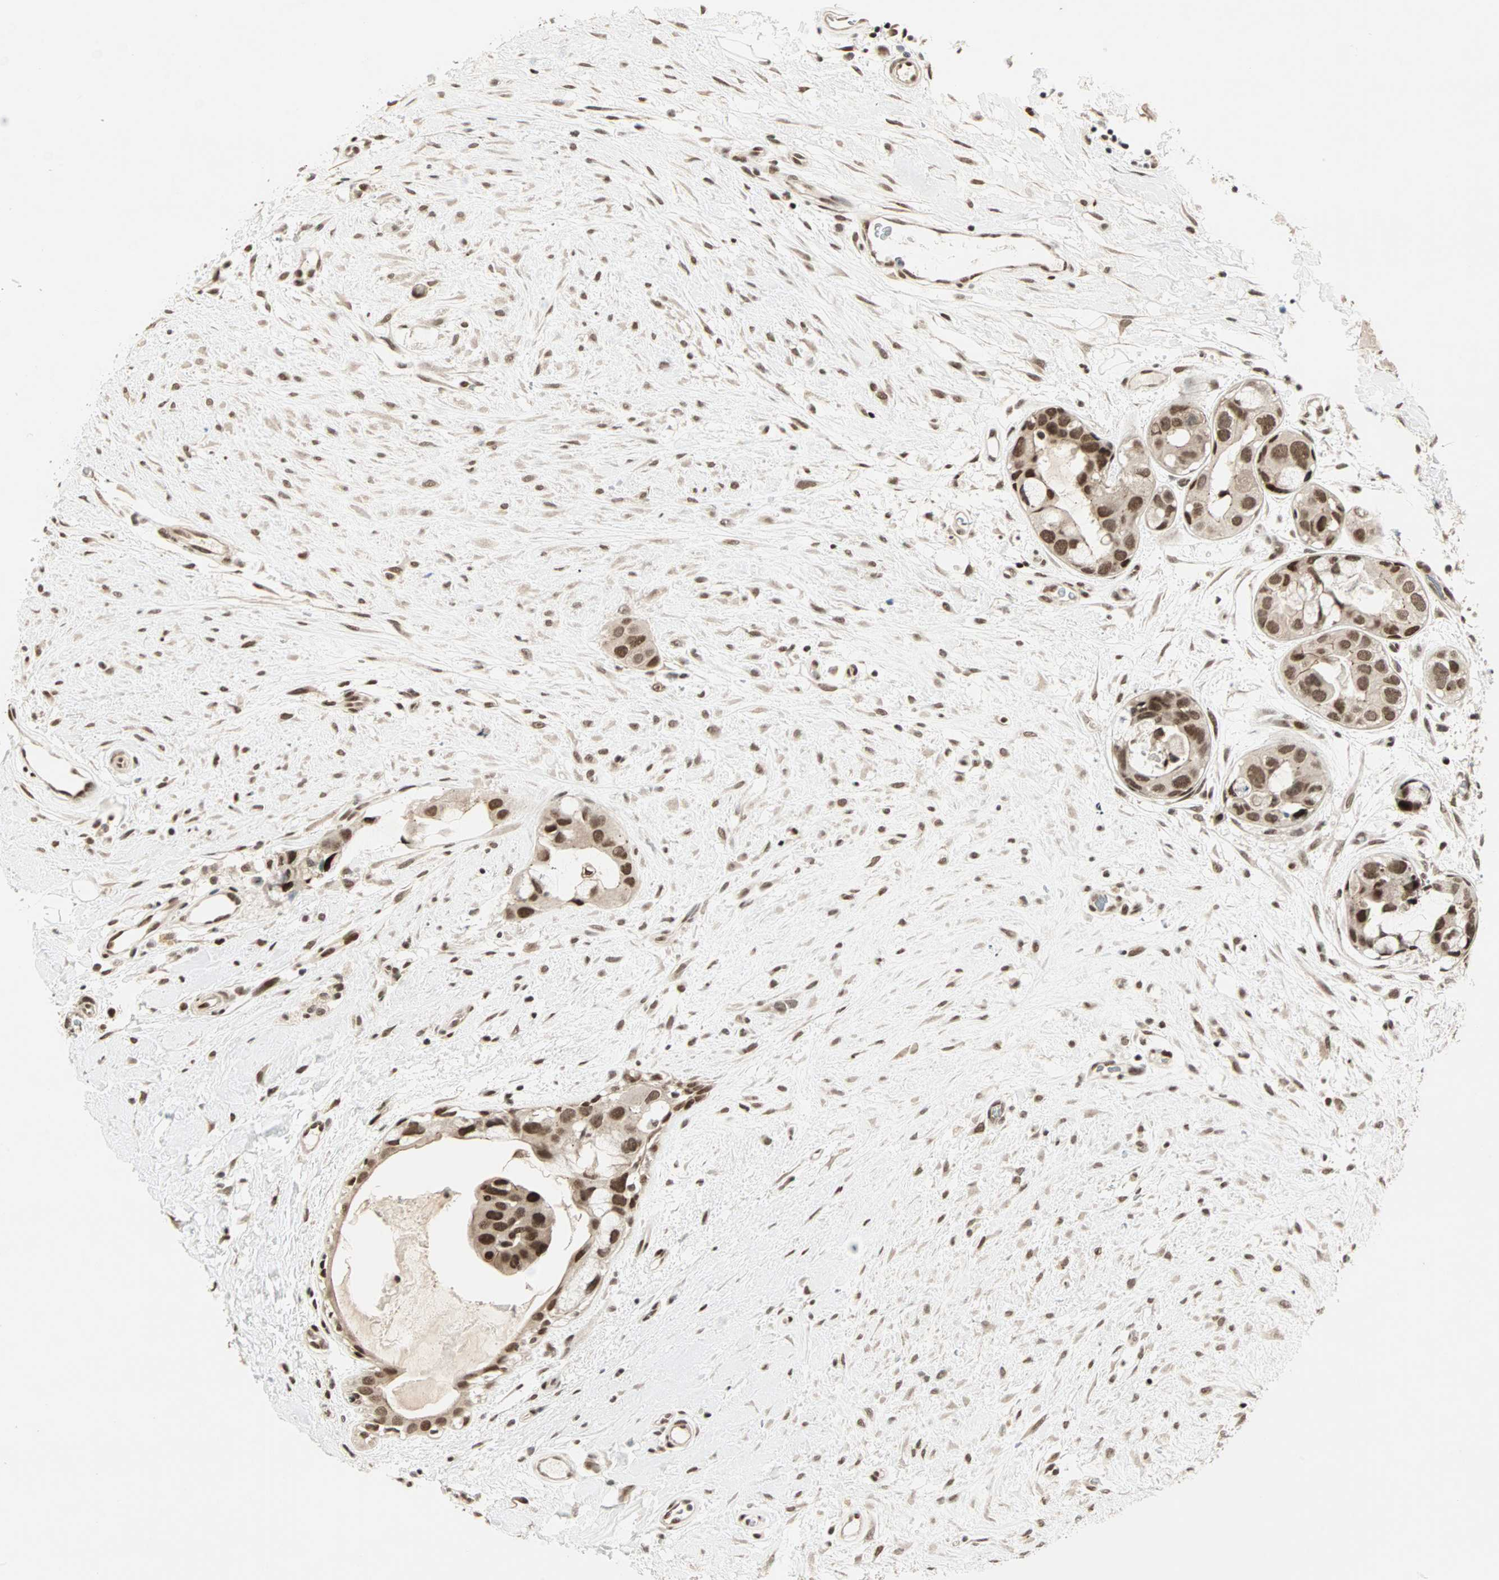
{"staining": {"intensity": "strong", "quantity": ">75%", "location": "nuclear"}, "tissue": "breast cancer", "cell_type": "Tumor cells", "image_type": "cancer", "snomed": [{"axis": "morphology", "description": "Duct carcinoma"}, {"axis": "topography", "description": "Breast"}], "caption": "A brown stain shows strong nuclear expression of a protein in breast cancer tumor cells. (DAB IHC, brown staining for protein, blue staining for nuclei).", "gene": "BLM", "patient": {"sex": "female", "age": 40}}